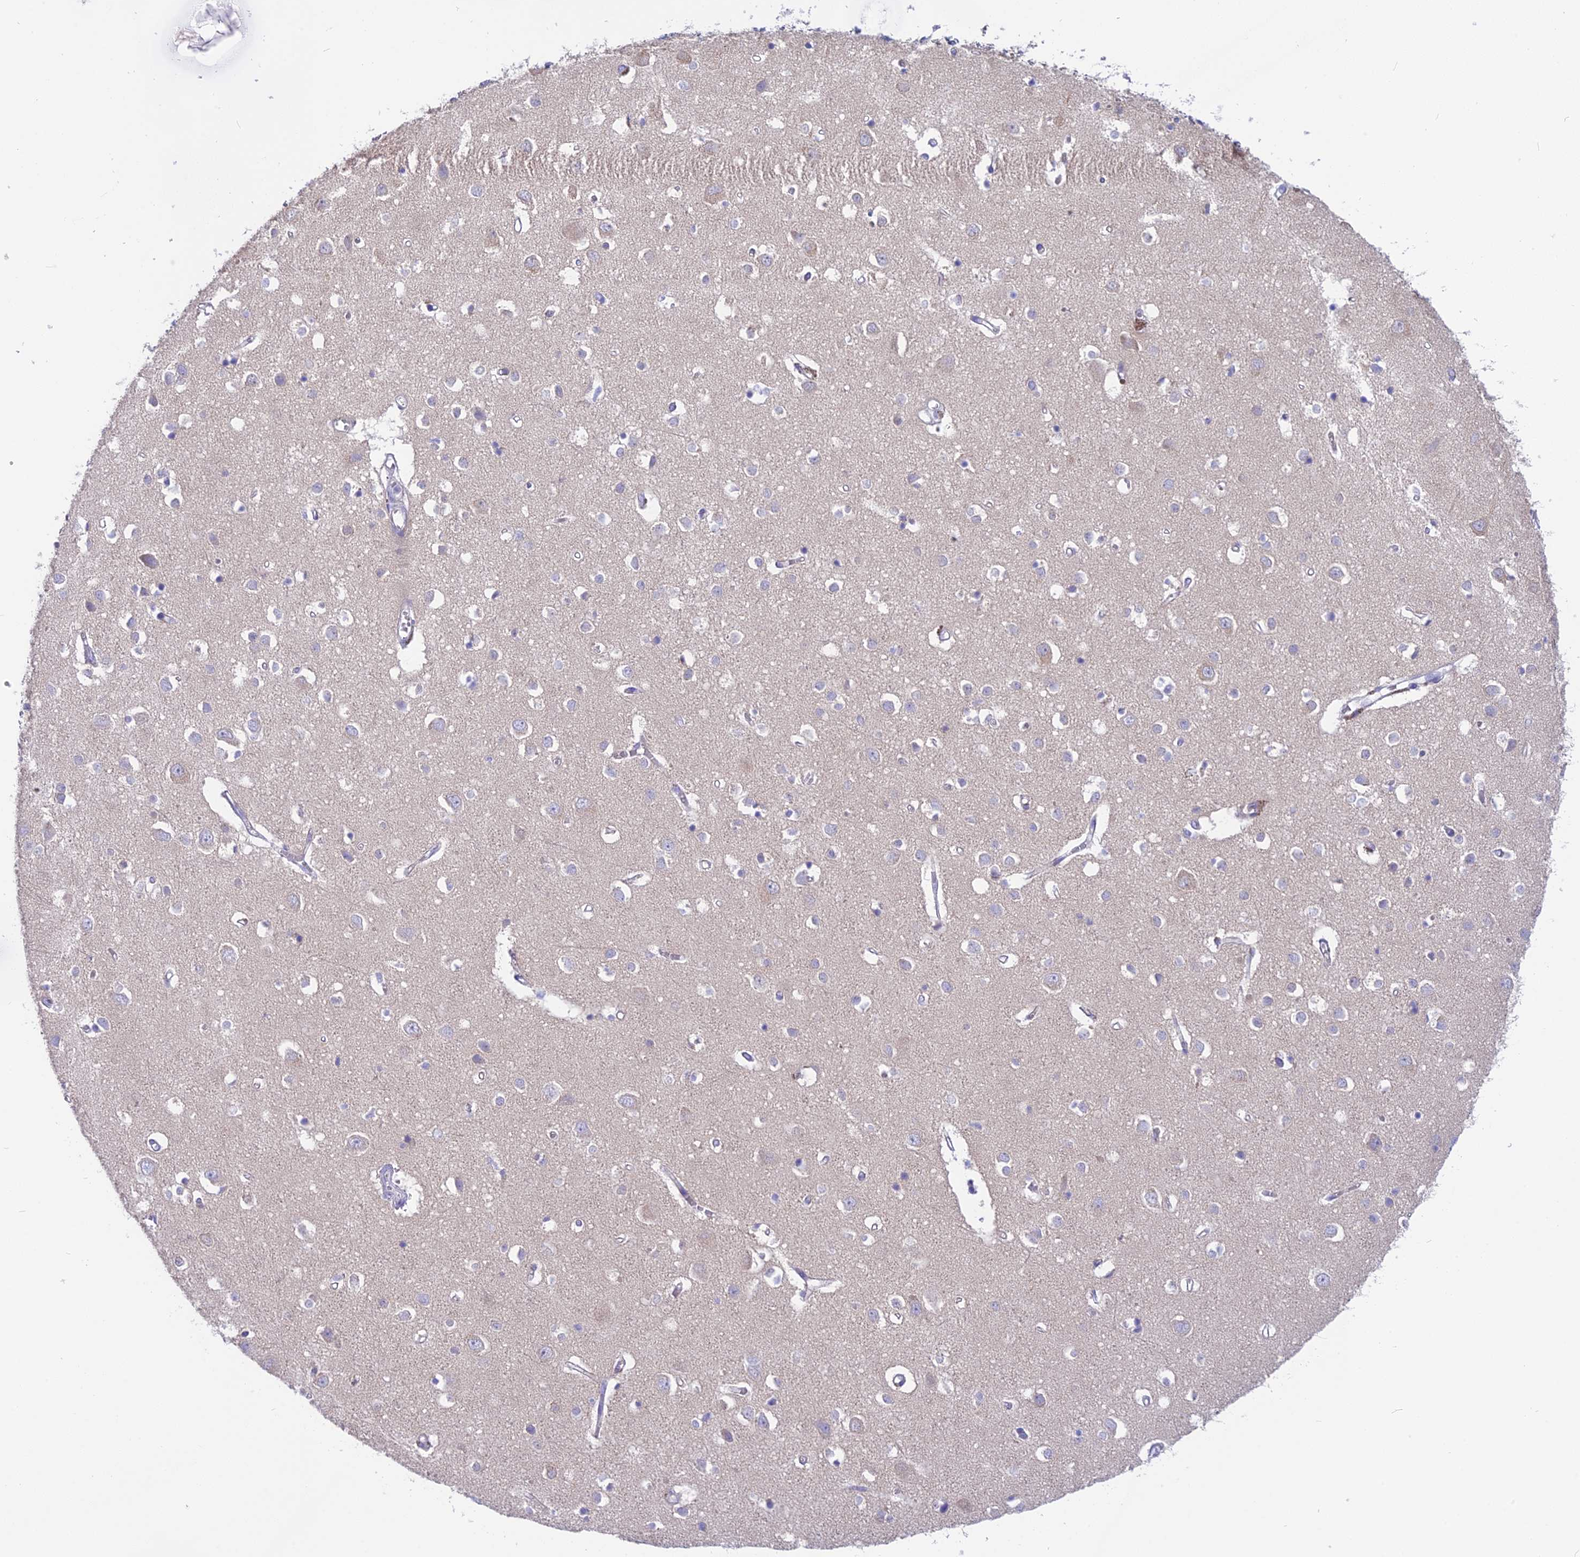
{"staining": {"intensity": "negative", "quantity": "none", "location": "none"}, "tissue": "cerebral cortex", "cell_type": "Endothelial cells", "image_type": "normal", "snomed": [{"axis": "morphology", "description": "Normal tissue, NOS"}, {"axis": "topography", "description": "Cerebral cortex"}], "caption": "Immunohistochemical staining of benign human cerebral cortex demonstrates no significant staining in endothelial cells.", "gene": "LZTFL1", "patient": {"sex": "female", "age": 64}}